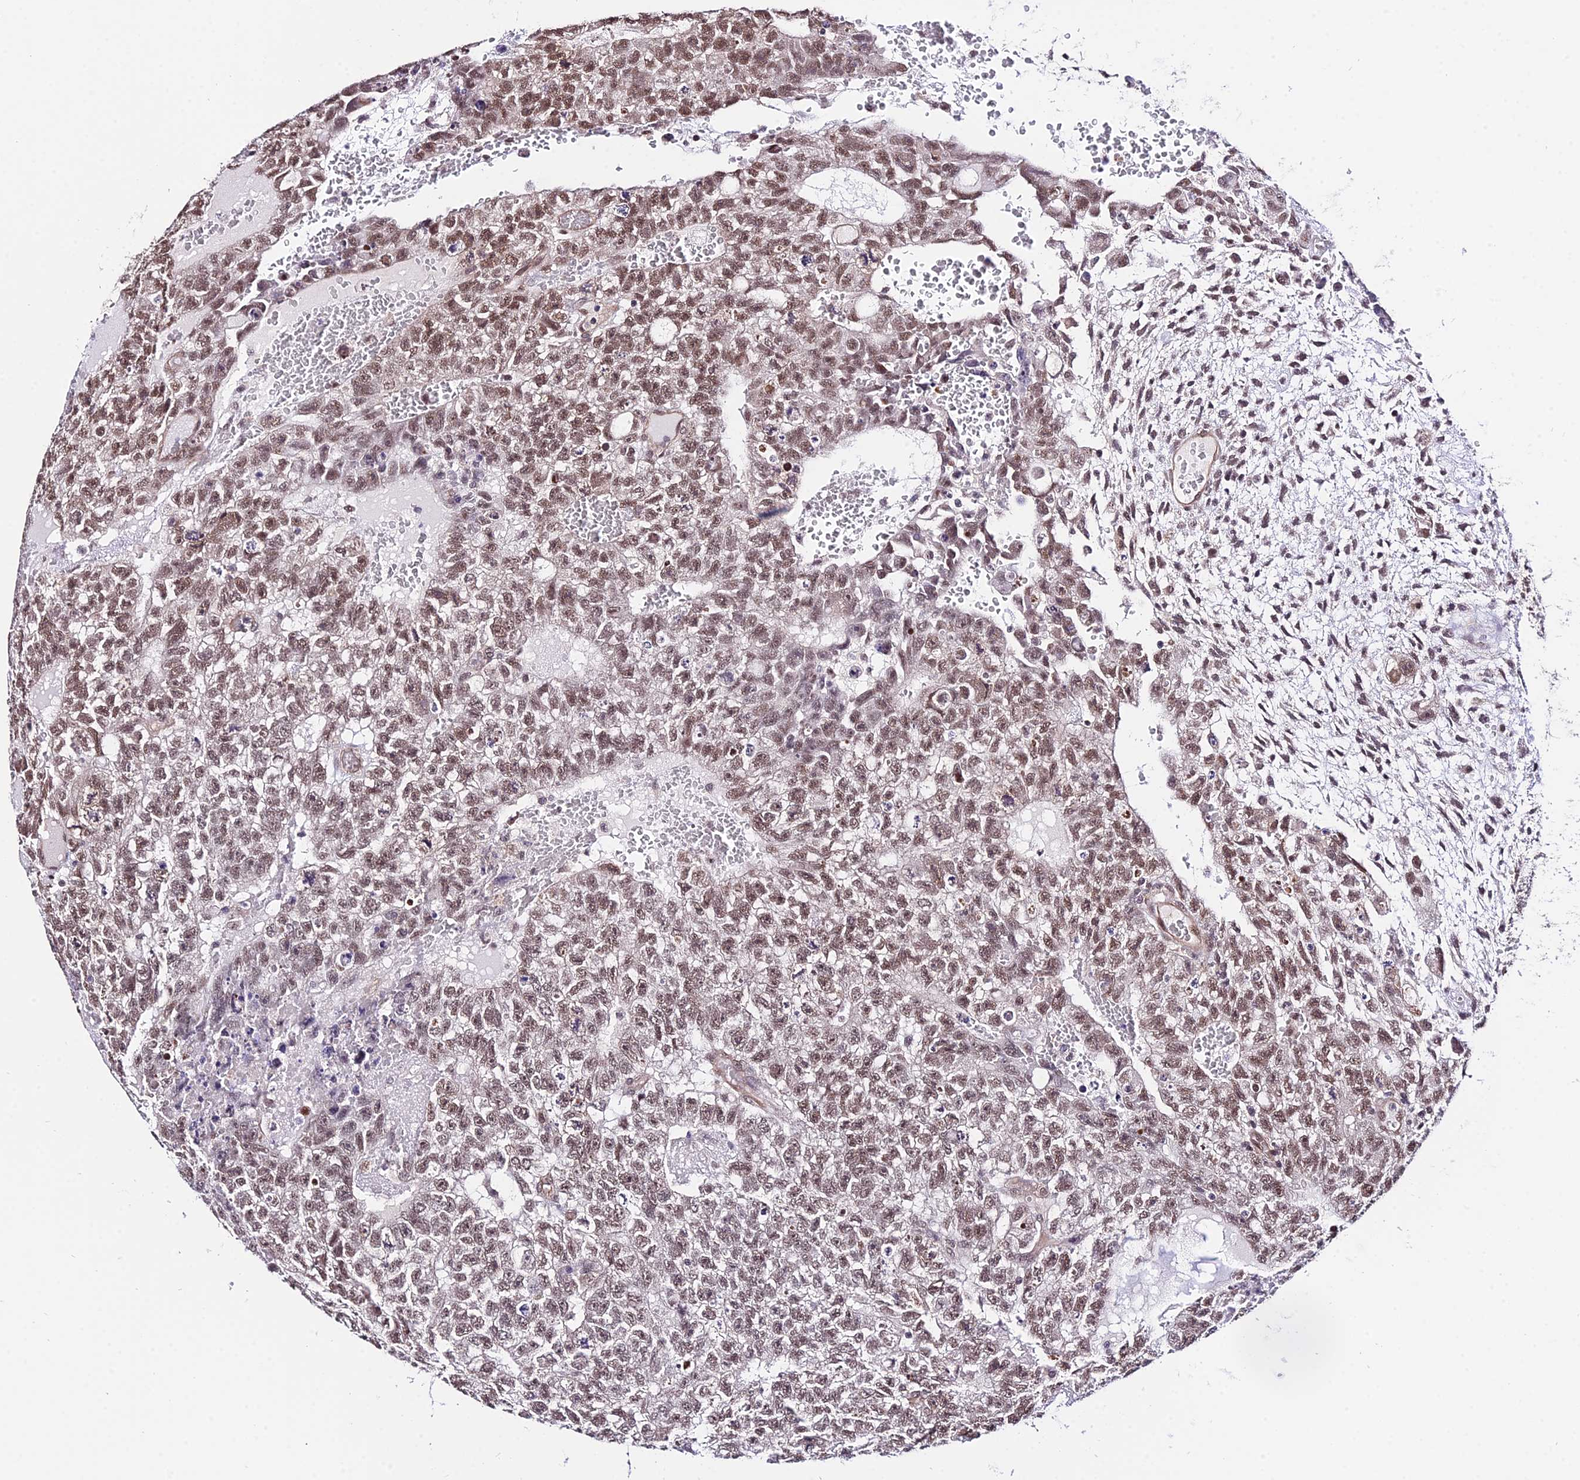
{"staining": {"intensity": "moderate", "quantity": "25%-75%", "location": "nuclear"}, "tissue": "testis cancer", "cell_type": "Tumor cells", "image_type": "cancer", "snomed": [{"axis": "morphology", "description": "Carcinoma, Embryonal, NOS"}, {"axis": "topography", "description": "Testis"}], "caption": "Approximately 25%-75% of tumor cells in testis embryonal carcinoma exhibit moderate nuclear protein expression as visualized by brown immunohistochemical staining.", "gene": "POLR2I", "patient": {"sex": "male", "age": 26}}